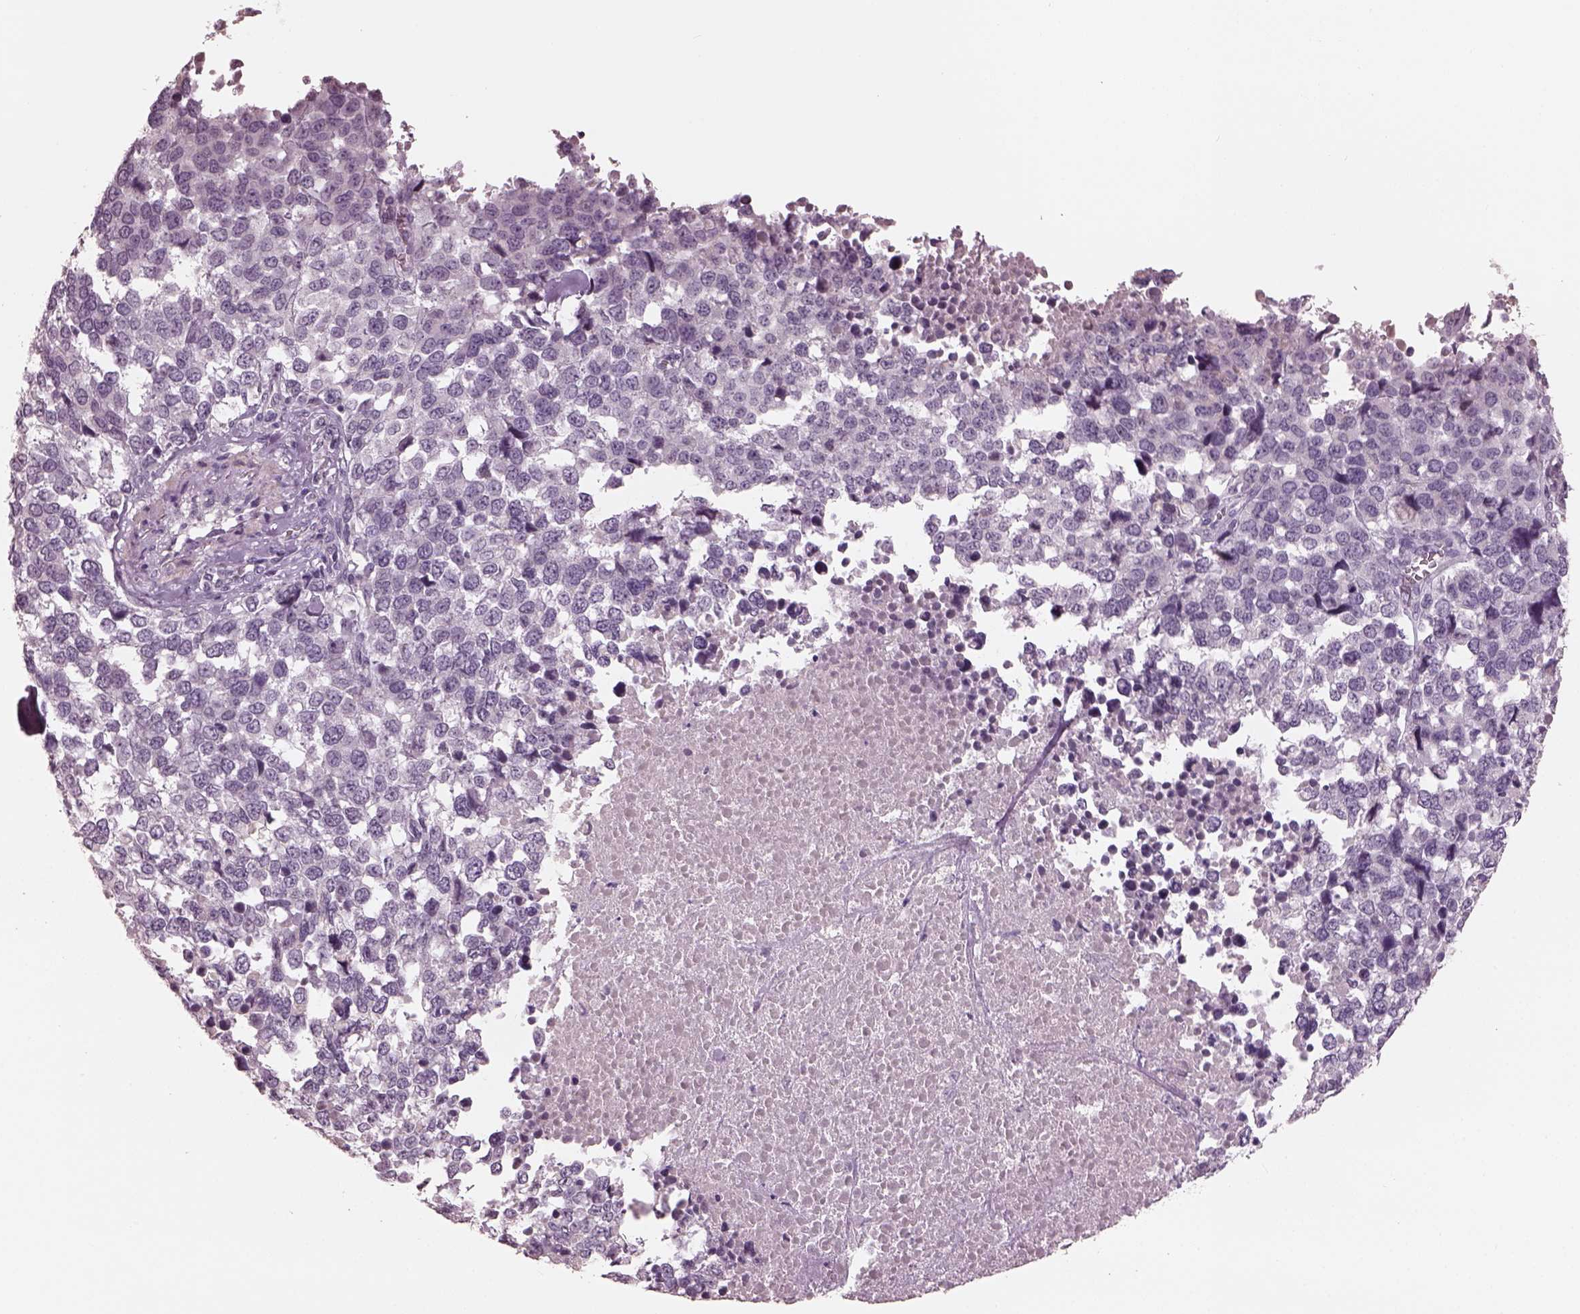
{"staining": {"intensity": "negative", "quantity": "none", "location": "none"}, "tissue": "melanoma", "cell_type": "Tumor cells", "image_type": "cancer", "snomed": [{"axis": "morphology", "description": "Malignant melanoma, Metastatic site"}, {"axis": "topography", "description": "Skin"}], "caption": "Immunohistochemical staining of human malignant melanoma (metastatic site) exhibits no significant expression in tumor cells.", "gene": "OPTC", "patient": {"sex": "male", "age": 84}}